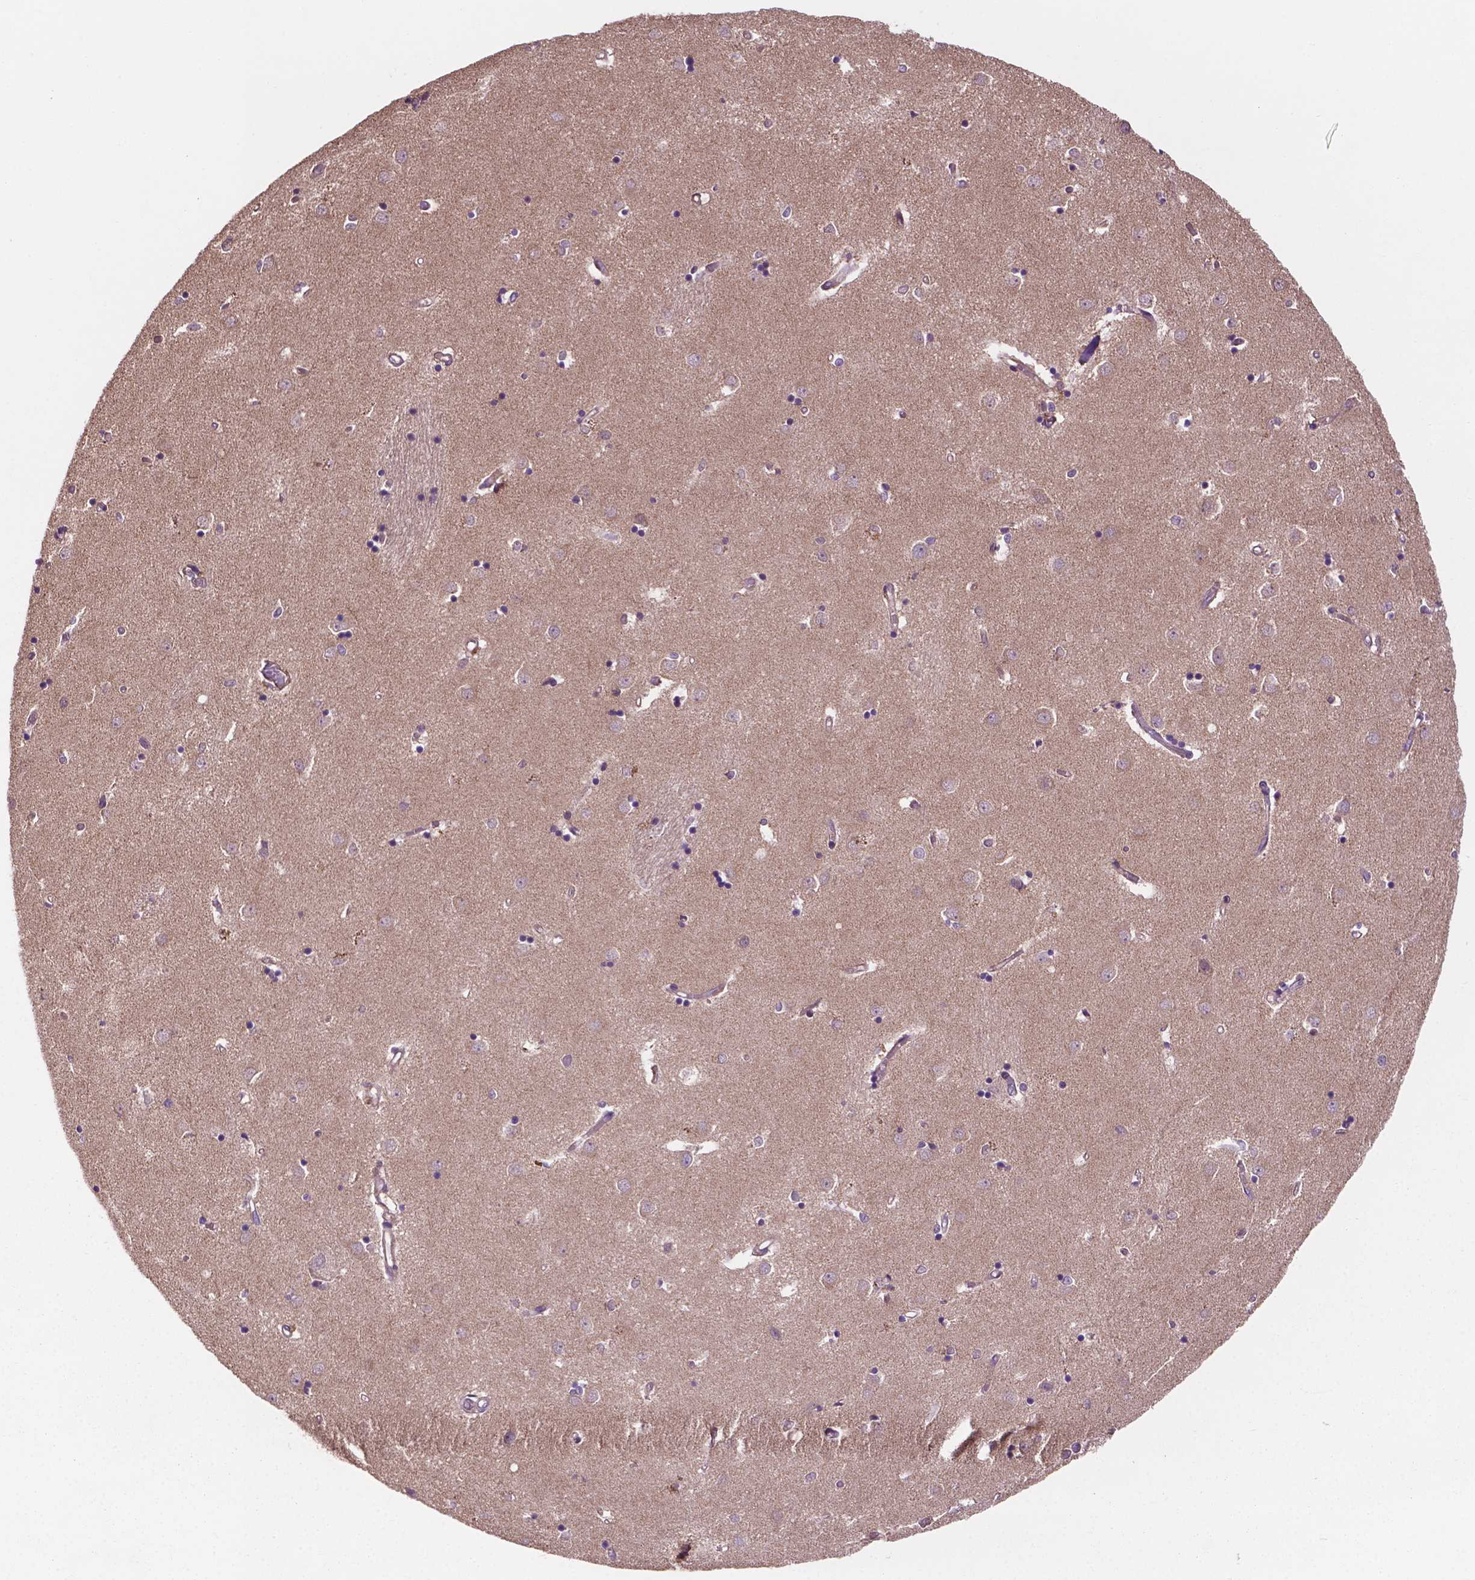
{"staining": {"intensity": "weak", "quantity": "25%-75%", "location": "cytoplasmic/membranous"}, "tissue": "caudate", "cell_type": "Glial cells", "image_type": "normal", "snomed": [{"axis": "morphology", "description": "Normal tissue, NOS"}, {"axis": "topography", "description": "Lateral ventricle wall"}], "caption": "This micrograph reveals IHC staining of benign caudate, with low weak cytoplasmic/membranous positivity in about 25%-75% of glial cells.", "gene": "GJA9", "patient": {"sex": "male", "age": 54}}